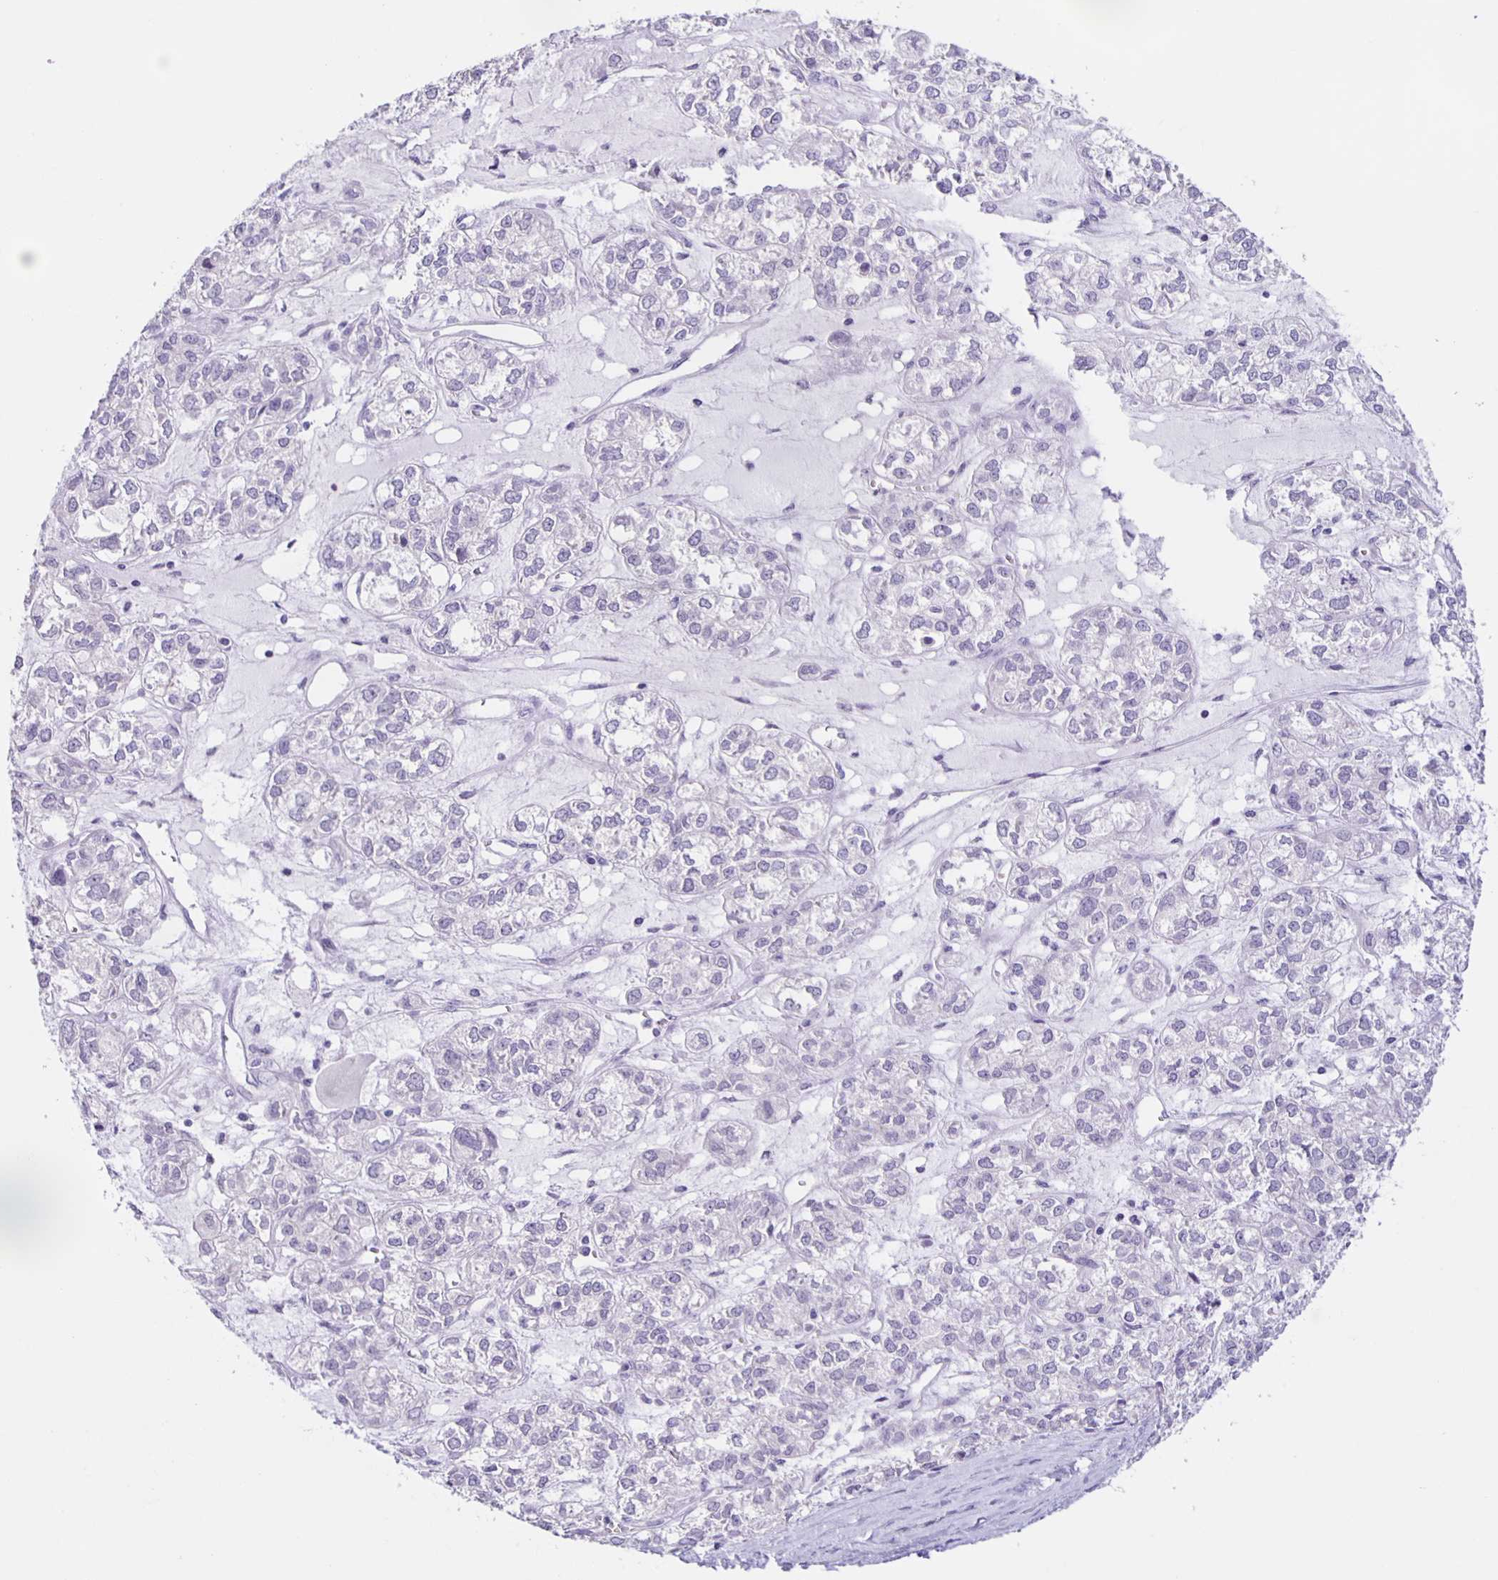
{"staining": {"intensity": "negative", "quantity": "none", "location": "none"}, "tissue": "ovarian cancer", "cell_type": "Tumor cells", "image_type": "cancer", "snomed": [{"axis": "morphology", "description": "Carcinoma, endometroid"}, {"axis": "topography", "description": "Ovary"}], "caption": "The image exhibits no significant expression in tumor cells of endometroid carcinoma (ovarian). (DAB immunohistochemistry visualized using brightfield microscopy, high magnification).", "gene": "SLC12A3", "patient": {"sex": "female", "age": 64}}